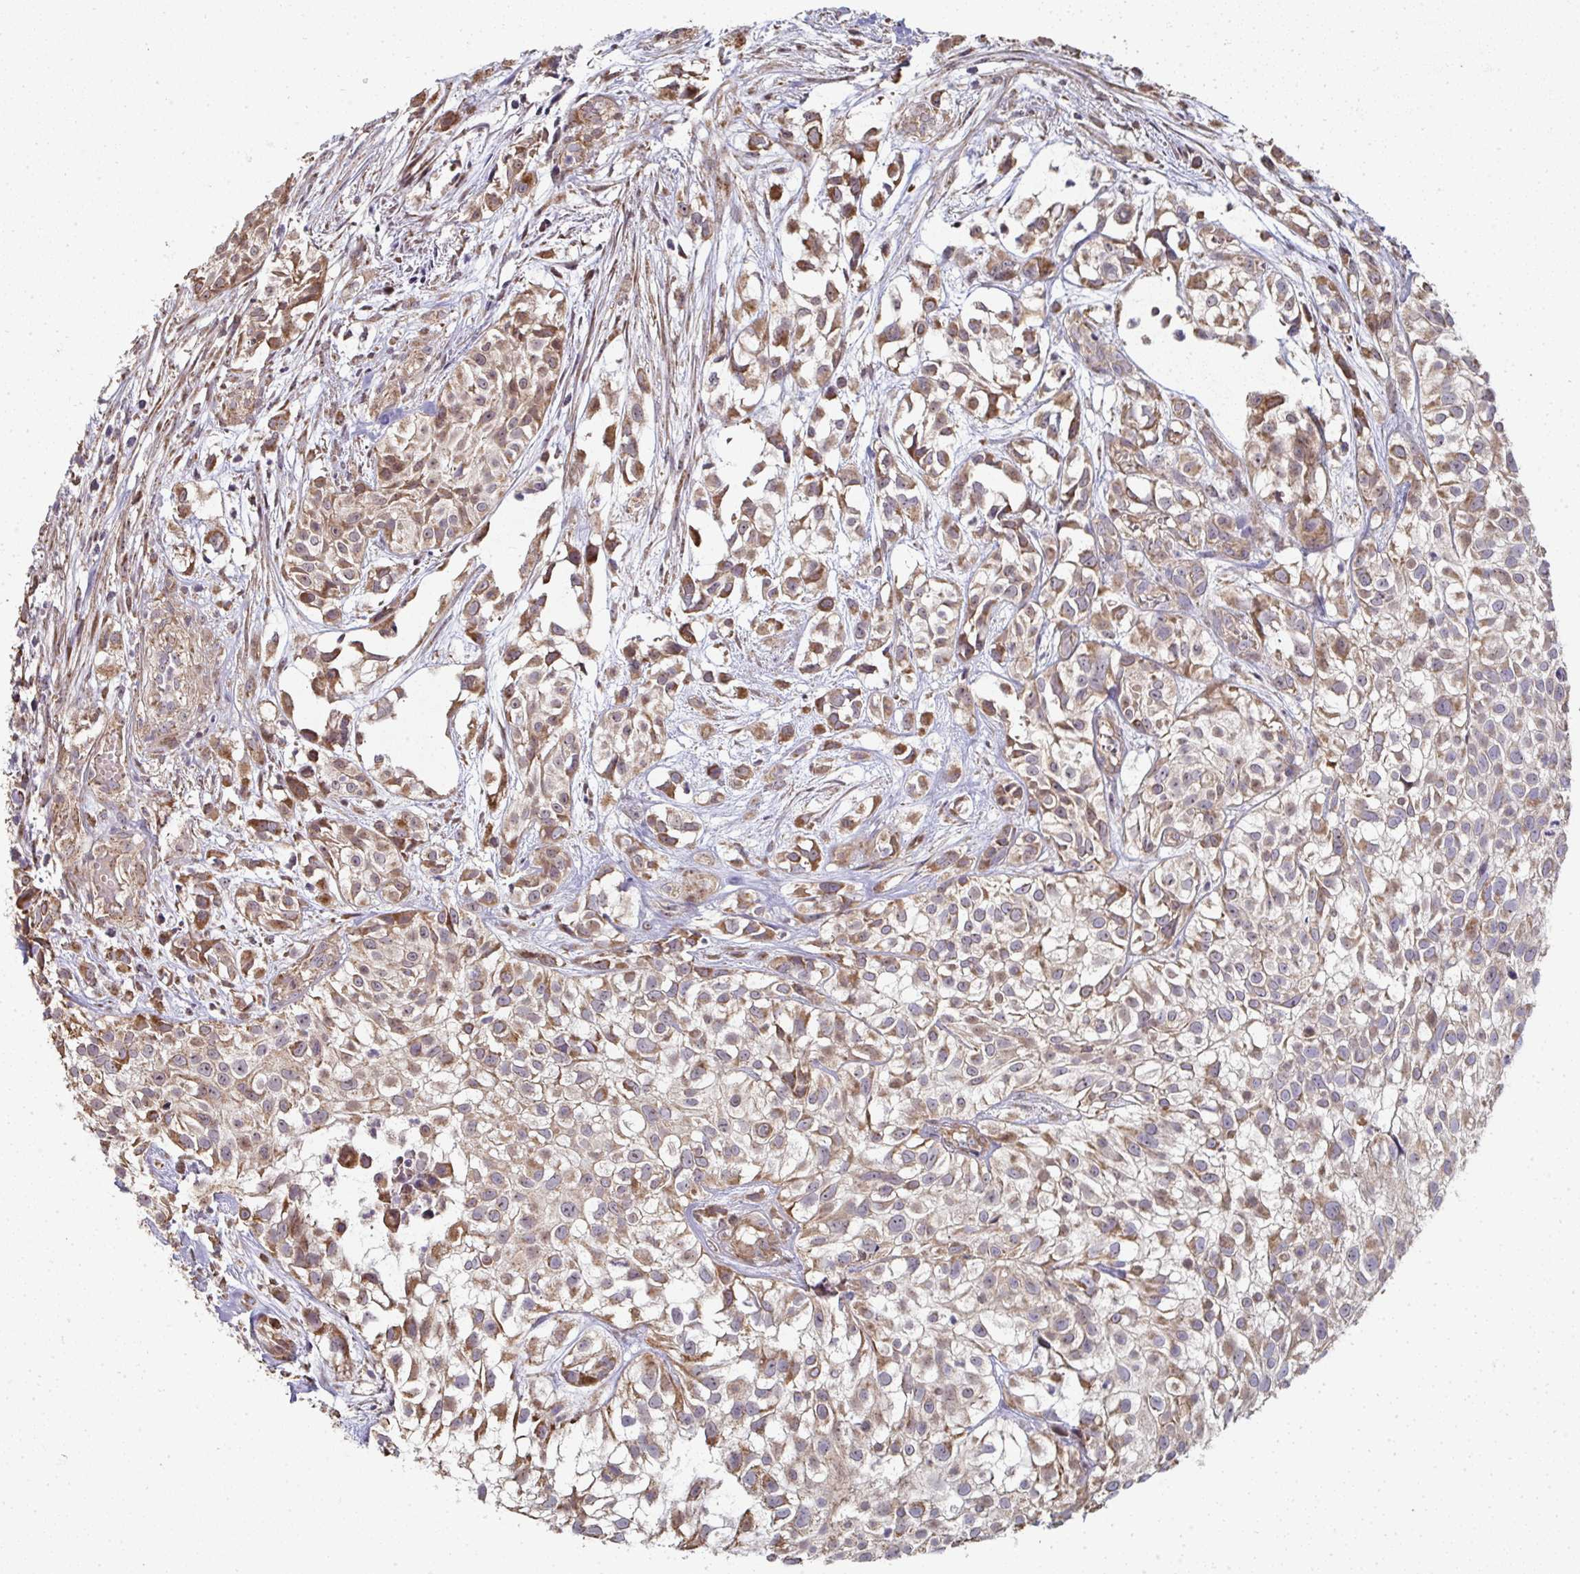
{"staining": {"intensity": "moderate", "quantity": "25%-75%", "location": "cytoplasmic/membranous"}, "tissue": "urothelial cancer", "cell_type": "Tumor cells", "image_type": "cancer", "snomed": [{"axis": "morphology", "description": "Urothelial carcinoma, High grade"}, {"axis": "topography", "description": "Urinary bladder"}], "caption": "An image of urothelial cancer stained for a protein demonstrates moderate cytoplasmic/membranous brown staining in tumor cells.", "gene": "AGTPBP1", "patient": {"sex": "male", "age": 56}}